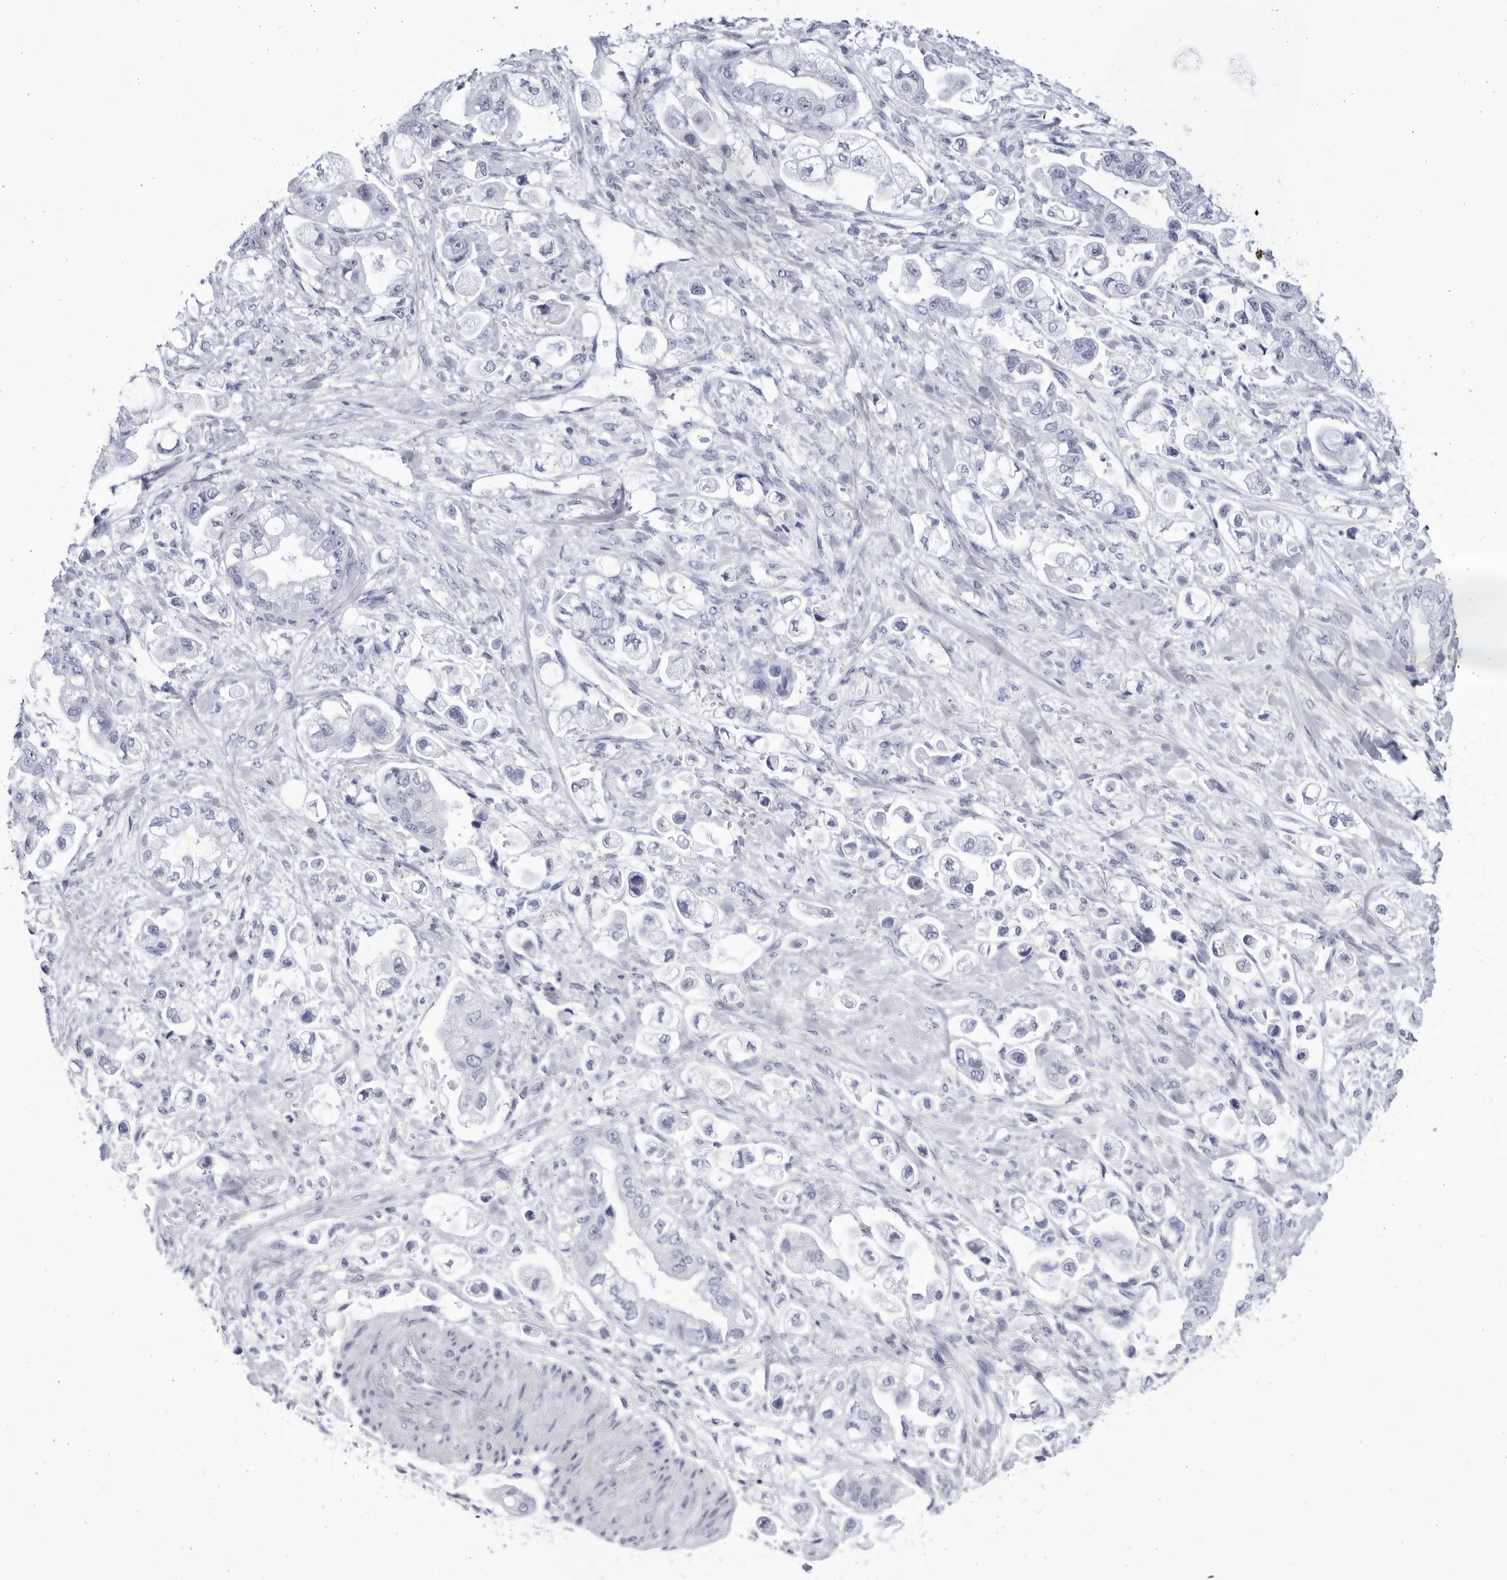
{"staining": {"intensity": "negative", "quantity": "none", "location": "none"}, "tissue": "stomach cancer", "cell_type": "Tumor cells", "image_type": "cancer", "snomed": [{"axis": "morphology", "description": "Adenocarcinoma, NOS"}, {"axis": "topography", "description": "Stomach"}], "caption": "IHC photomicrograph of human adenocarcinoma (stomach) stained for a protein (brown), which shows no staining in tumor cells.", "gene": "CCDC181", "patient": {"sex": "male", "age": 62}}